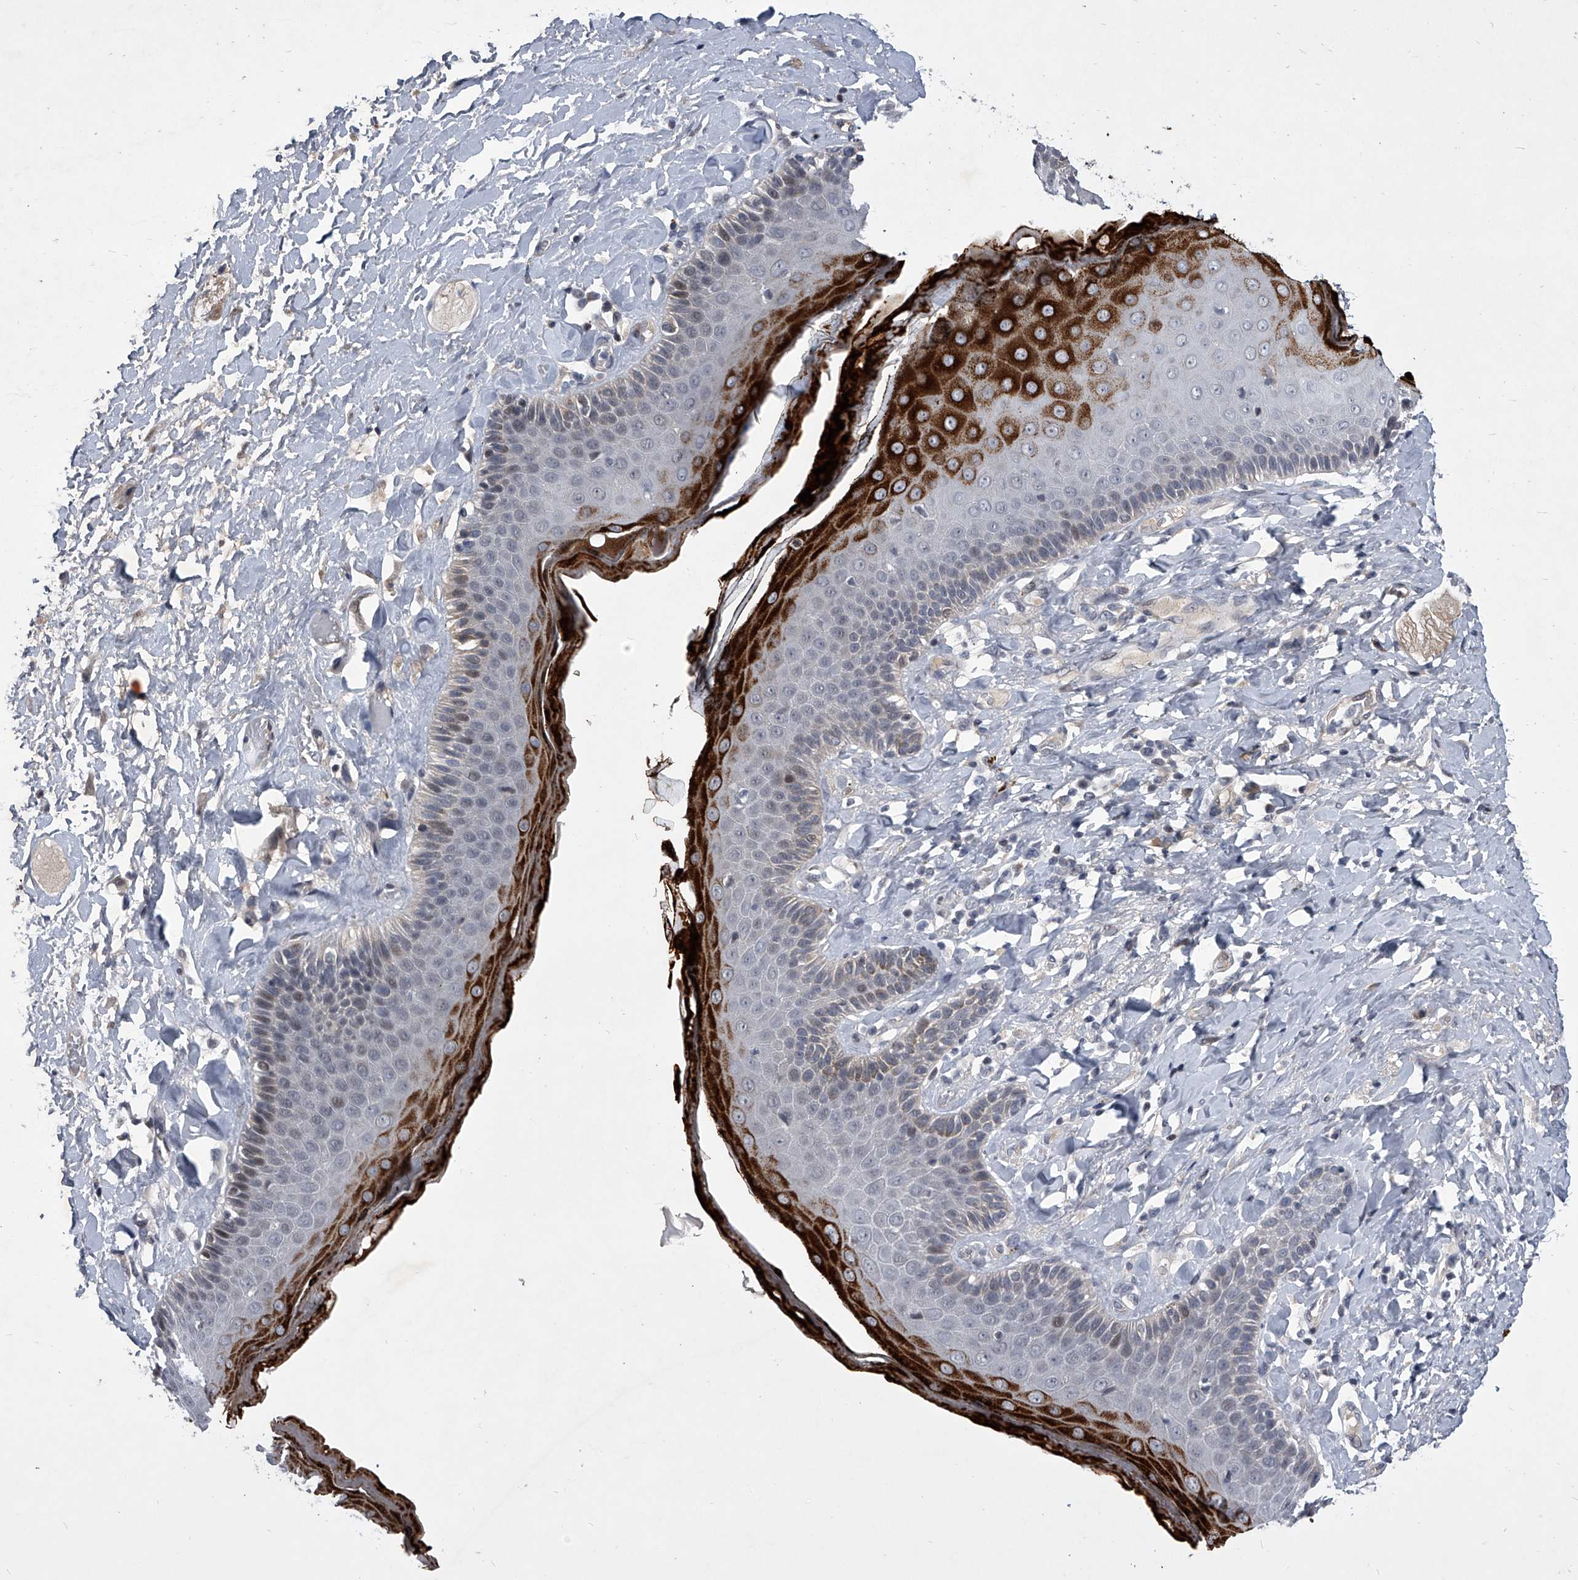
{"staining": {"intensity": "strong", "quantity": "<25%", "location": "cytoplasmic/membranous"}, "tissue": "skin", "cell_type": "Epidermal cells", "image_type": "normal", "snomed": [{"axis": "morphology", "description": "Normal tissue, NOS"}, {"axis": "topography", "description": "Anal"}], "caption": "Immunohistochemistry staining of benign skin, which demonstrates medium levels of strong cytoplasmic/membranous staining in about <25% of epidermal cells indicating strong cytoplasmic/membranous protein expression. The staining was performed using DAB (3,3'-diaminobenzidine) (brown) for protein detection and nuclei were counterstained in hematoxylin (blue).", "gene": "ZNF76", "patient": {"sex": "male", "age": 69}}